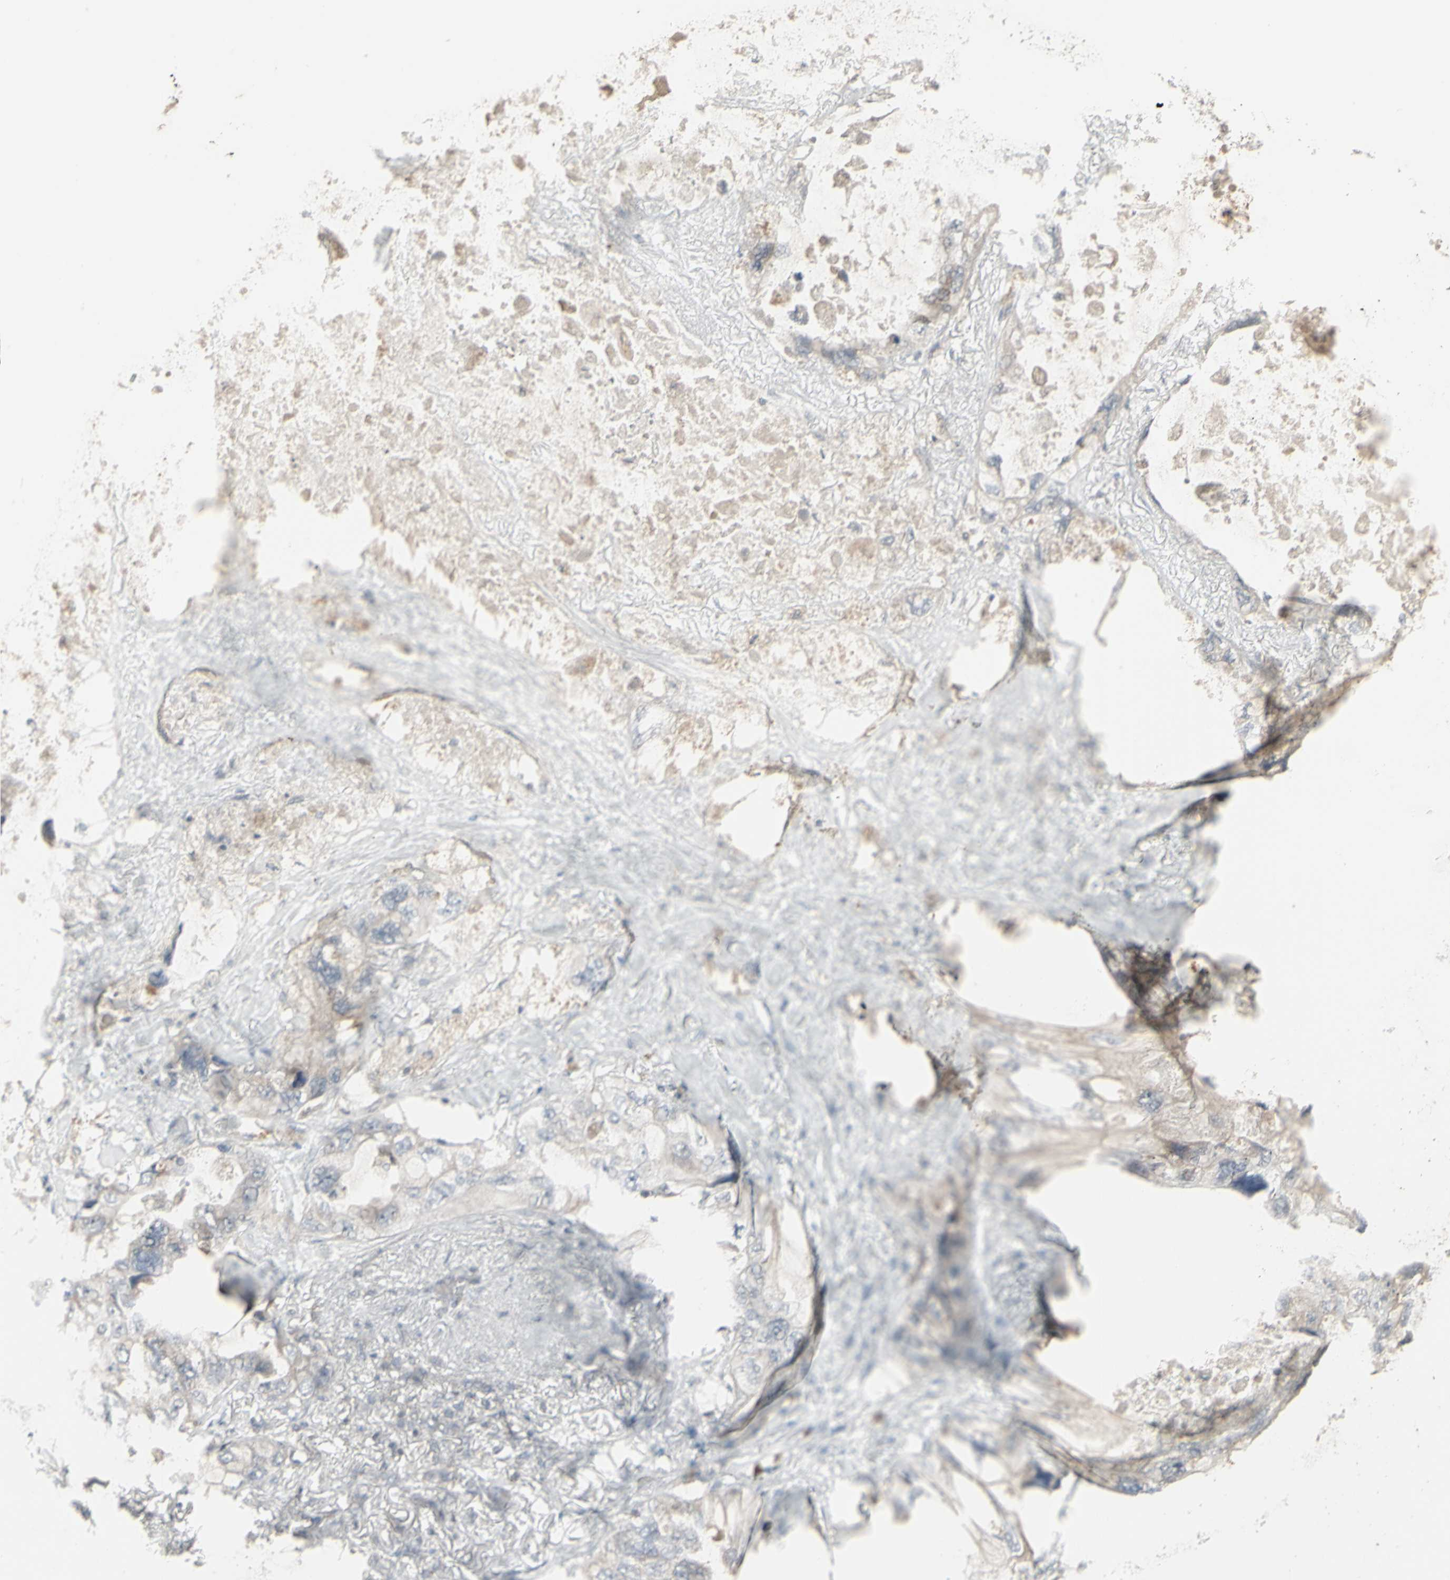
{"staining": {"intensity": "negative", "quantity": "none", "location": "none"}, "tissue": "lung cancer", "cell_type": "Tumor cells", "image_type": "cancer", "snomed": [{"axis": "morphology", "description": "Squamous cell carcinoma, NOS"}, {"axis": "topography", "description": "Lung"}], "caption": "Immunohistochemical staining of lung cancer displays no significant positivity in tumor cells.", "gene": "CSK", "patient": {"sex": "female", "age": 73}}